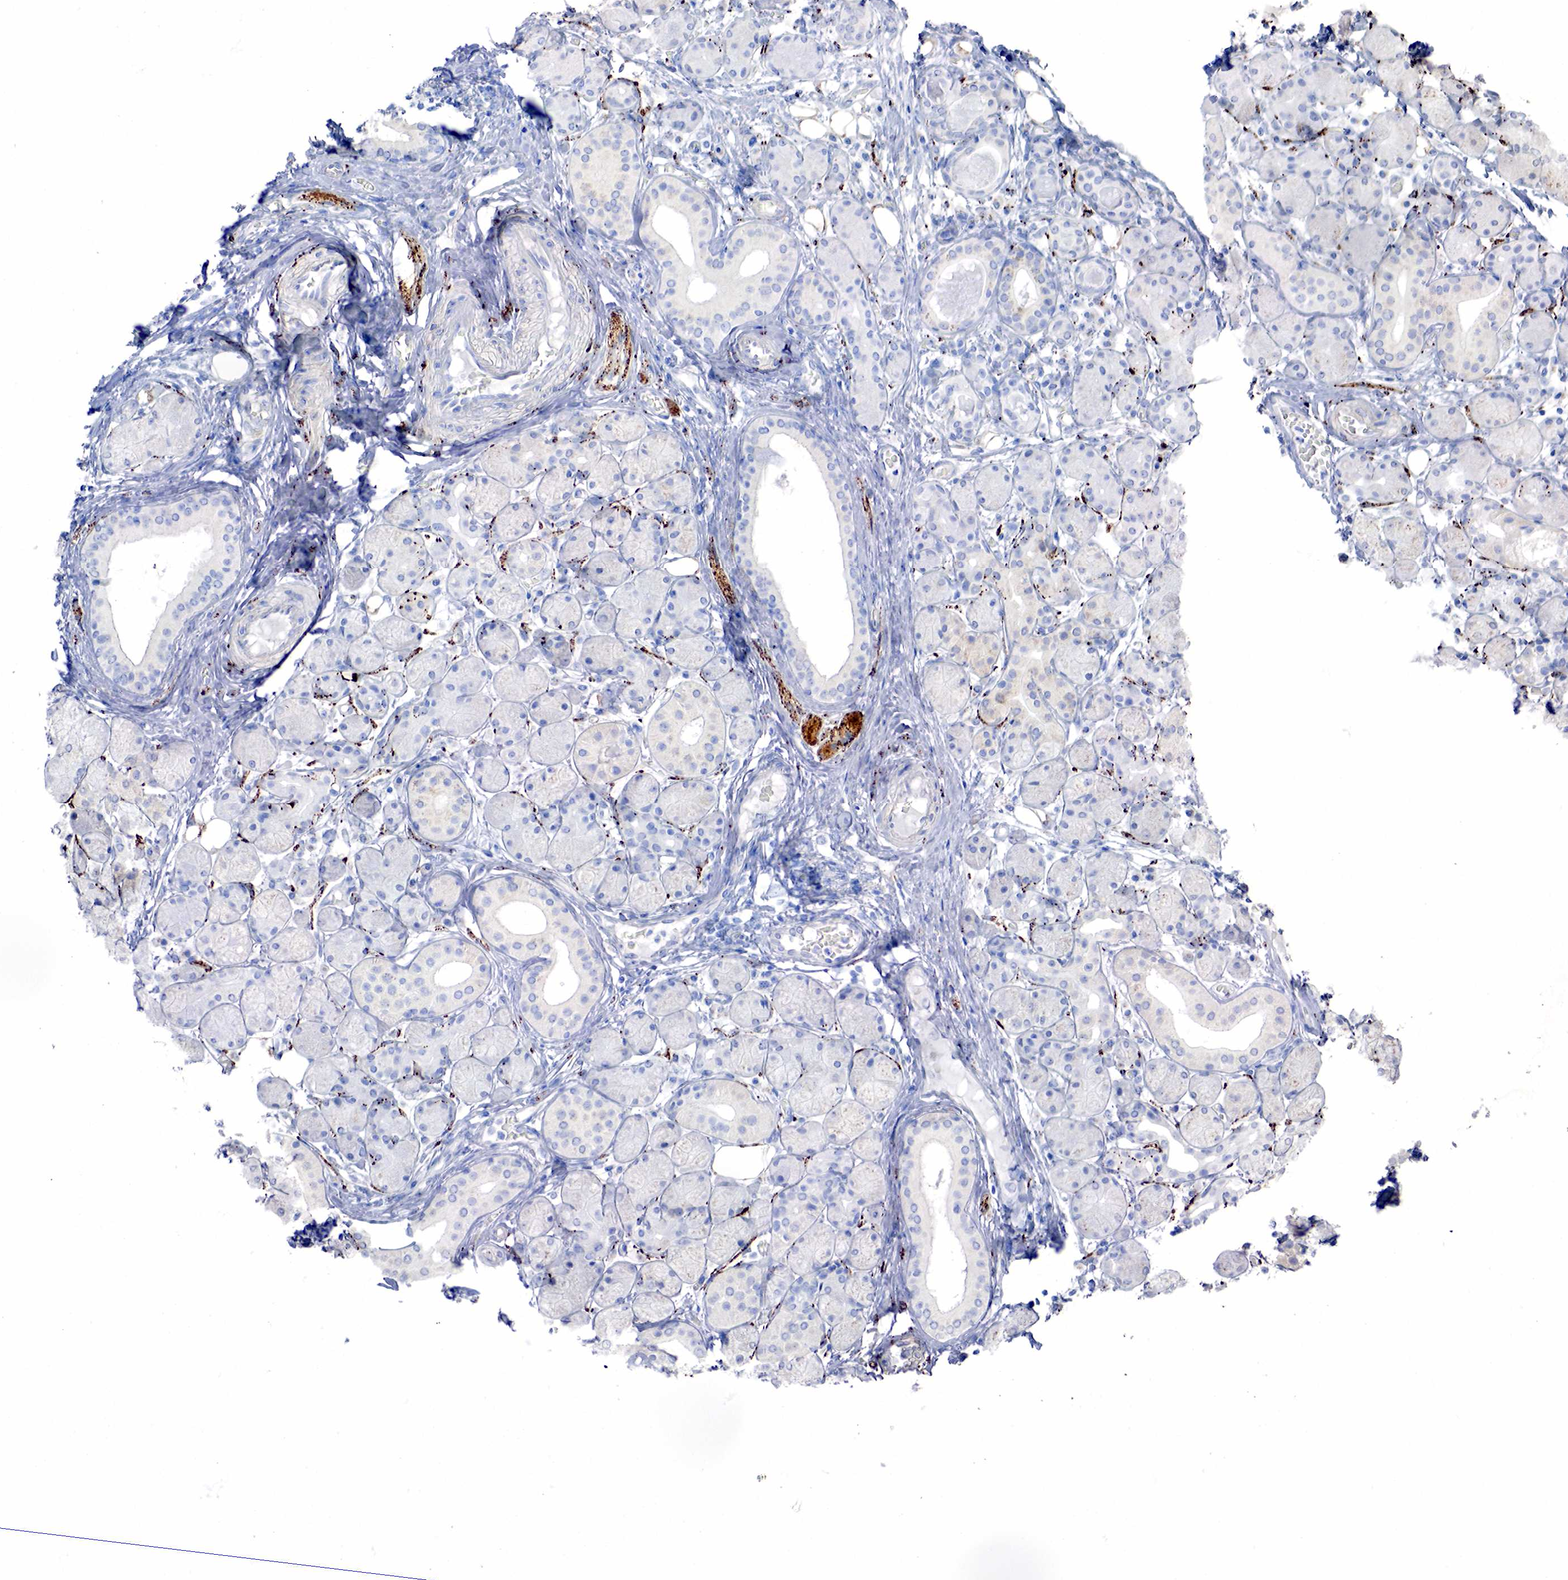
{"staining": {"intensity": "negative", "quantity": "none", "location": "none"}, "tissue": "salivary gland", "cell_type": "Glandular cells", "image_type": "normal", "snomed": [{"axis": "morphology", "description": "Normal tissue, NOS"}, {"axis": "topography", "description": "Salivary gland"}, {"axis": "topography", "description": "Peripheral nerve tissue"}], "caption": "An immunohistochemistry photomicrograph of normal salivary gland is shown. There is no staining in glandular cells of salivary gland. (Stains: DAB immunohistochemistry (IHC) with hematoxylin counter stain, Microscopy: brightfield microscopy at high magnification).", "gene": "SYP", "patient": {"sex": "male", "age": 62}}